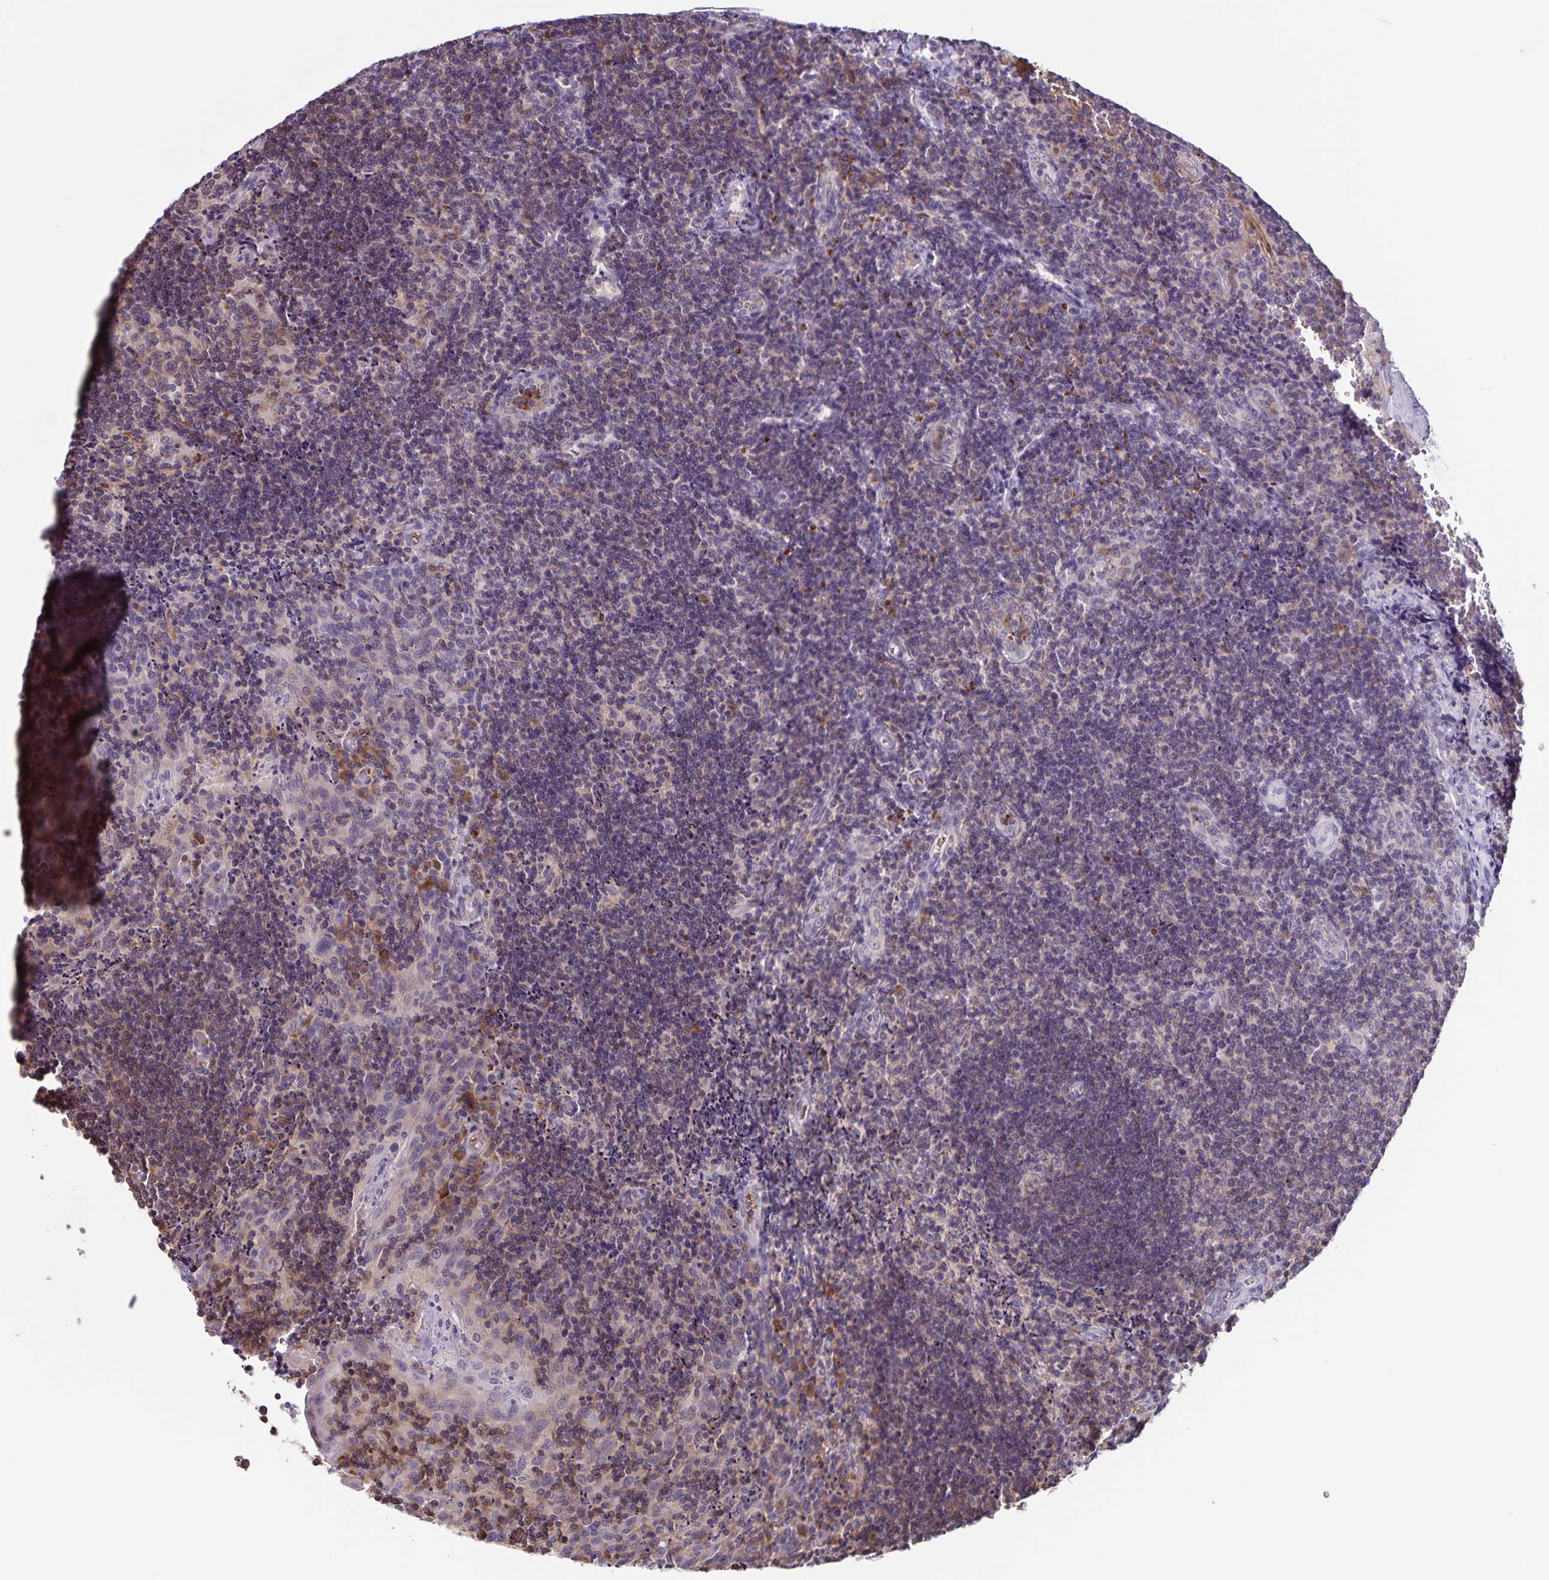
{"staining": {"intensity": "weak", "quantity": "25%-75%", "location": "cytoplasmic/membranous"}, "tissue": "tonsil", "cell_type": "Non-germinal center cells", "image_type": "normal", "snomed": [{"axis": "morphology", "description": "Normal tissue, NOS"}, {"axis": "topography", "description": "Tonsil"}], "caption": "Immunohistochemistry micrograph of normal tonsil: human tonsil stained using immunohistochemistry (IHC) demonstrates low levels of weak protein expression localized specifically in the cytoplasmic/membranous of non-germinal center cells, appearing as a cytoplasmic/membranous brown color.", "gene": "STPG4", "patient": {"sex": "male", "age": 17}}